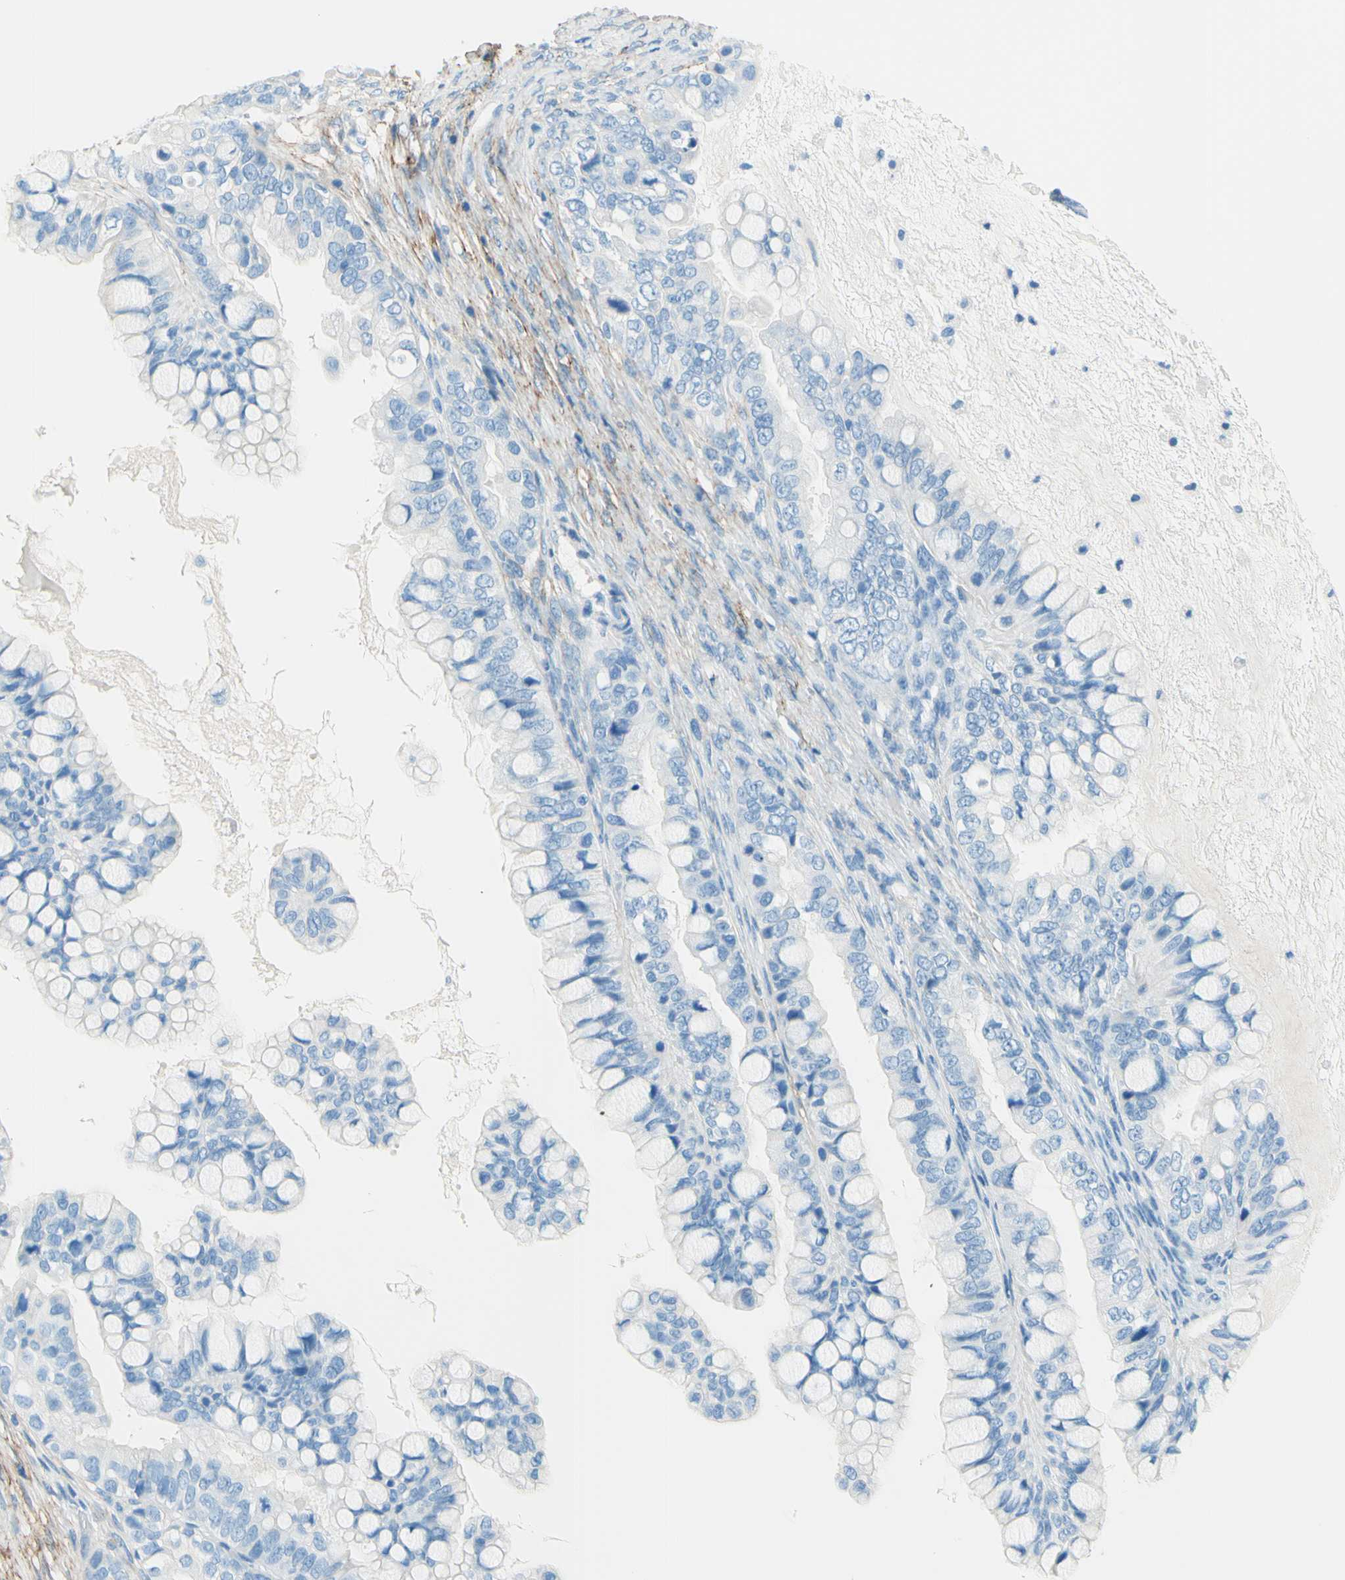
{"staining": {"intensity": "negative", "quantity": "none", "location": "none"}, "tissue": "ovarian cancer", "cell_type": "Tumor cells", "image_type": "cancer", "snomed": [{"axis": "morphology", "description": "Cystadenocarcinoma, mucinous, NOS"}, {"axis": "topography", "description": "Ovary"}], "caption": "Micrograph shows no significant protein positivity in tumor cells of mucinous cystadenocarcinoma (ovarian).", "gene": "MFAP5", "patient": {"sex": "female", "age": 80}}